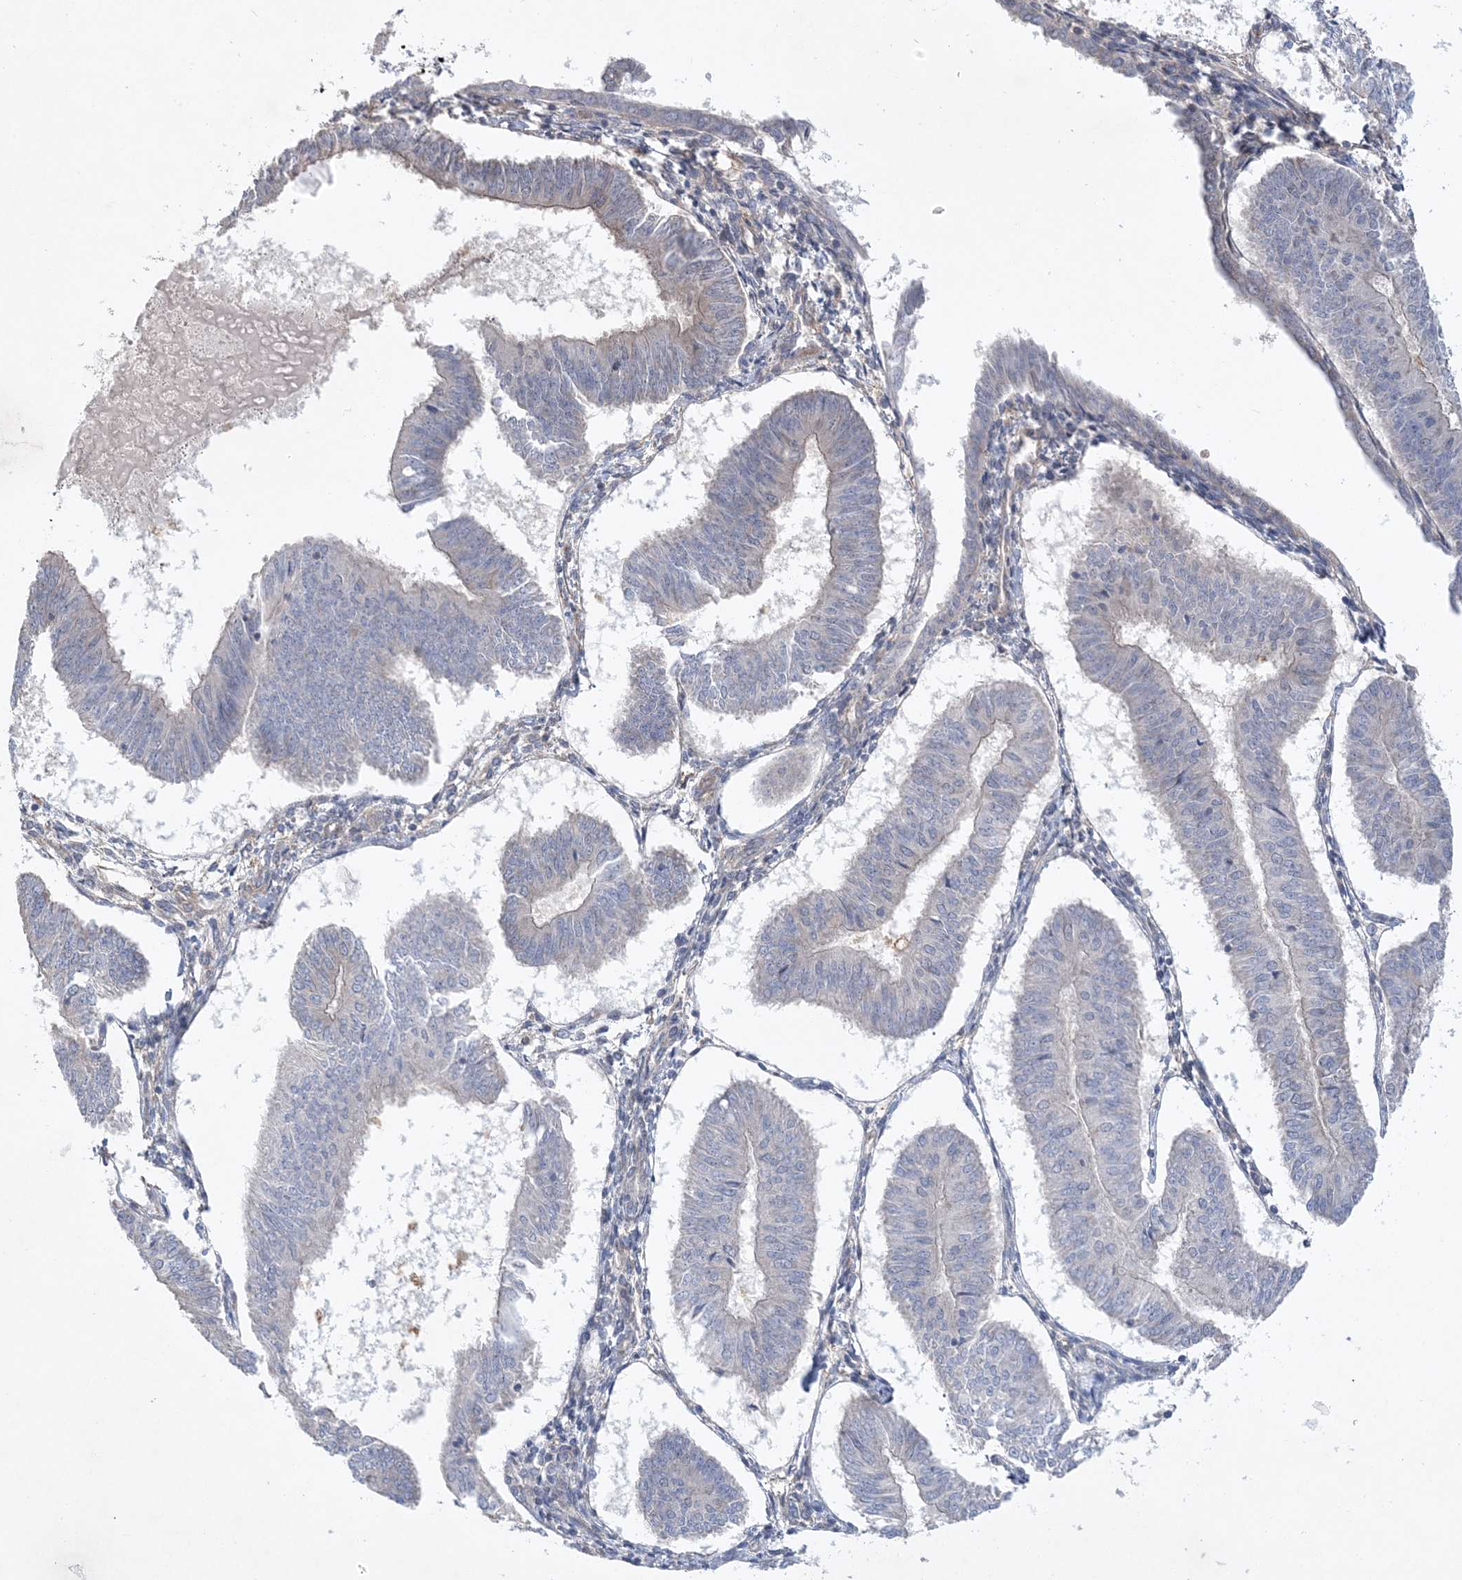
{"staining": {"intensity": "negative", "quantity": "none", "location": "none"}, "tissue": "endometrial cancer", "cell_type": "Tumor cells", "image_type": "cancer", "snomed": [{"axis": "morphology", "description": "Adenocarcinoma, NOS"}, {"axis": "topography", "description": "Endometrium"}], "caption": "Human adenocarcinoma (endometrial) stained for a protein using immunohistochemistry displays no expression in tumor cells.", "gene": "MAP4K5", "patient": {"sex": "female", "age": 58}}